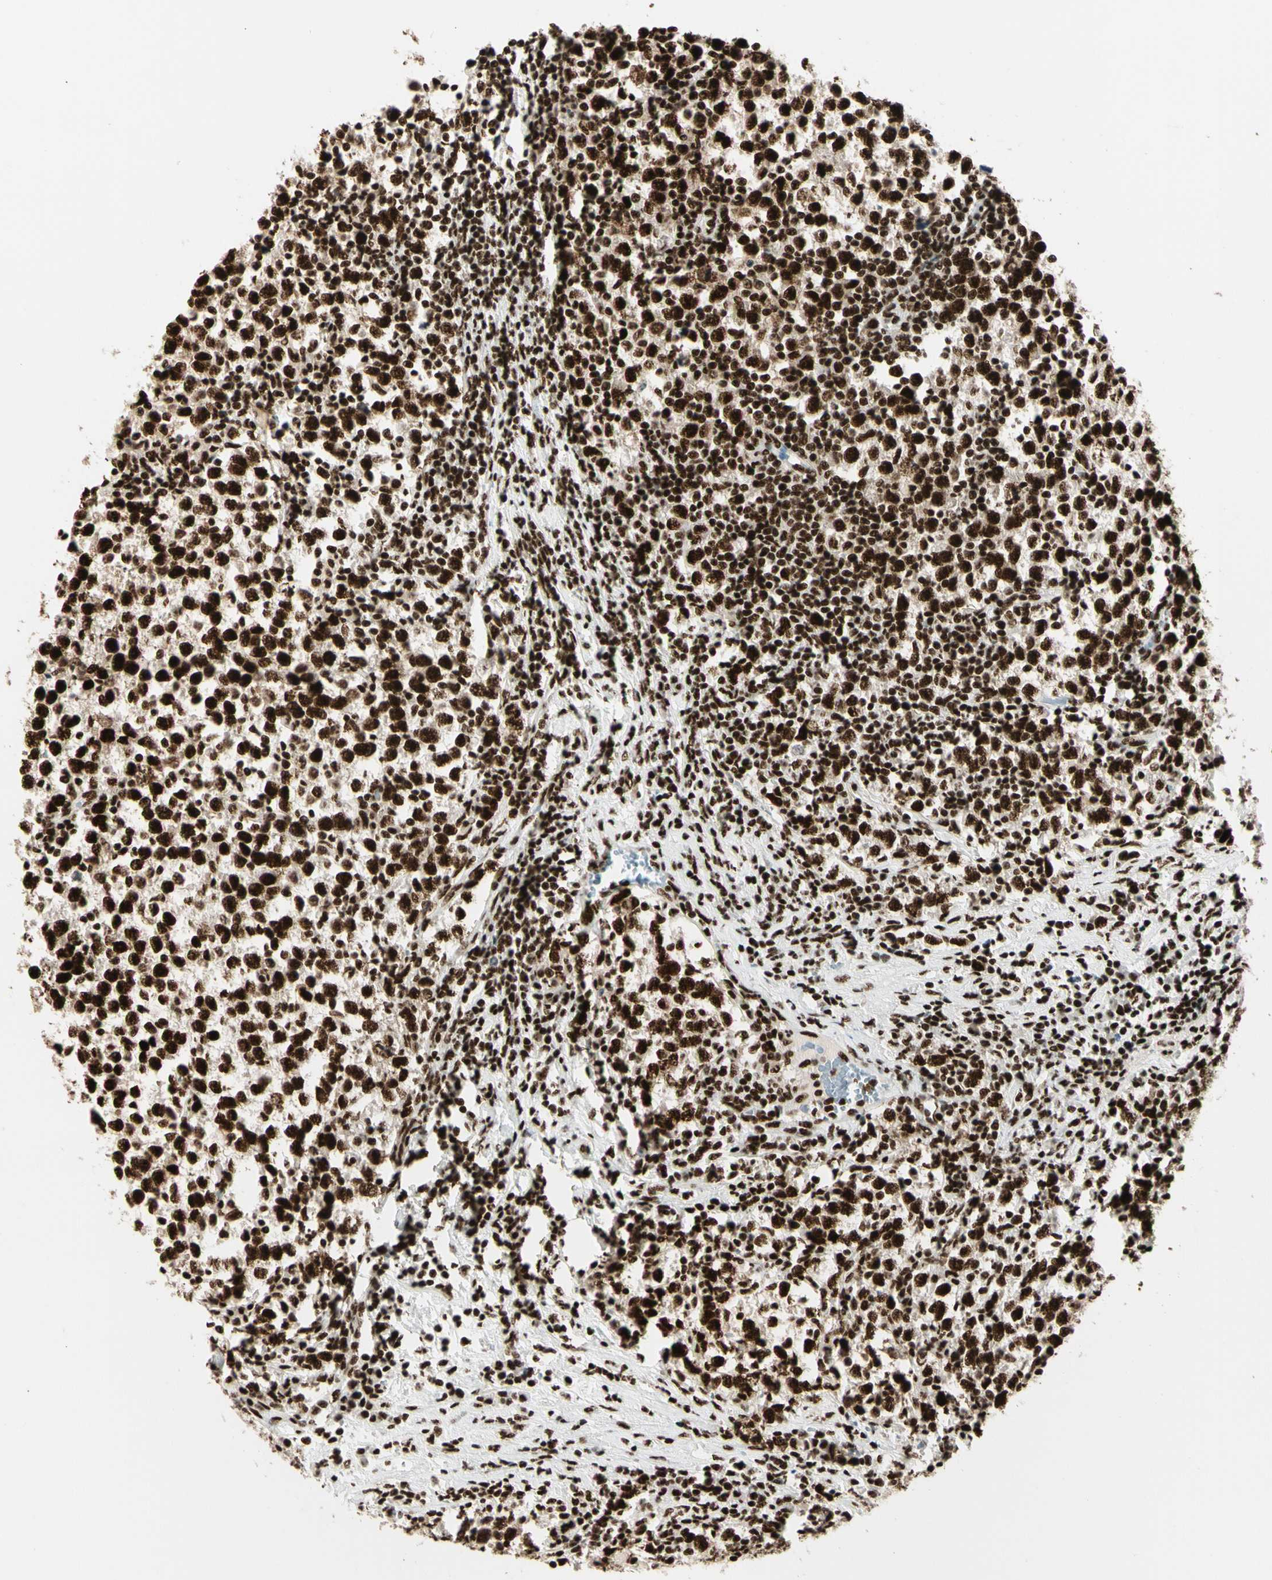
{"staining": {"intensity": "strong", "quantity": ">75%", "location": "nuclear"}, "tissue": "testis cancer", "cell_type": "Tumor cells", "image_type": "cancer", "snomed": [{"axis": "morphology", "description": "Seminoma, NOS"}, {"axis": "topography", "description": "Testis"}], "caption": "Seminoma (testis) was stained to show a protein in brown. There is high levels of strong nuclear positivity in about >75% of tumor cells. (DAB (3,3'-diaminobenzidine) IHC, brown staining for protein, blue staining for nuclei).", "gene": "CCAR1", "patient": {"sex": "male", "age": 43}}